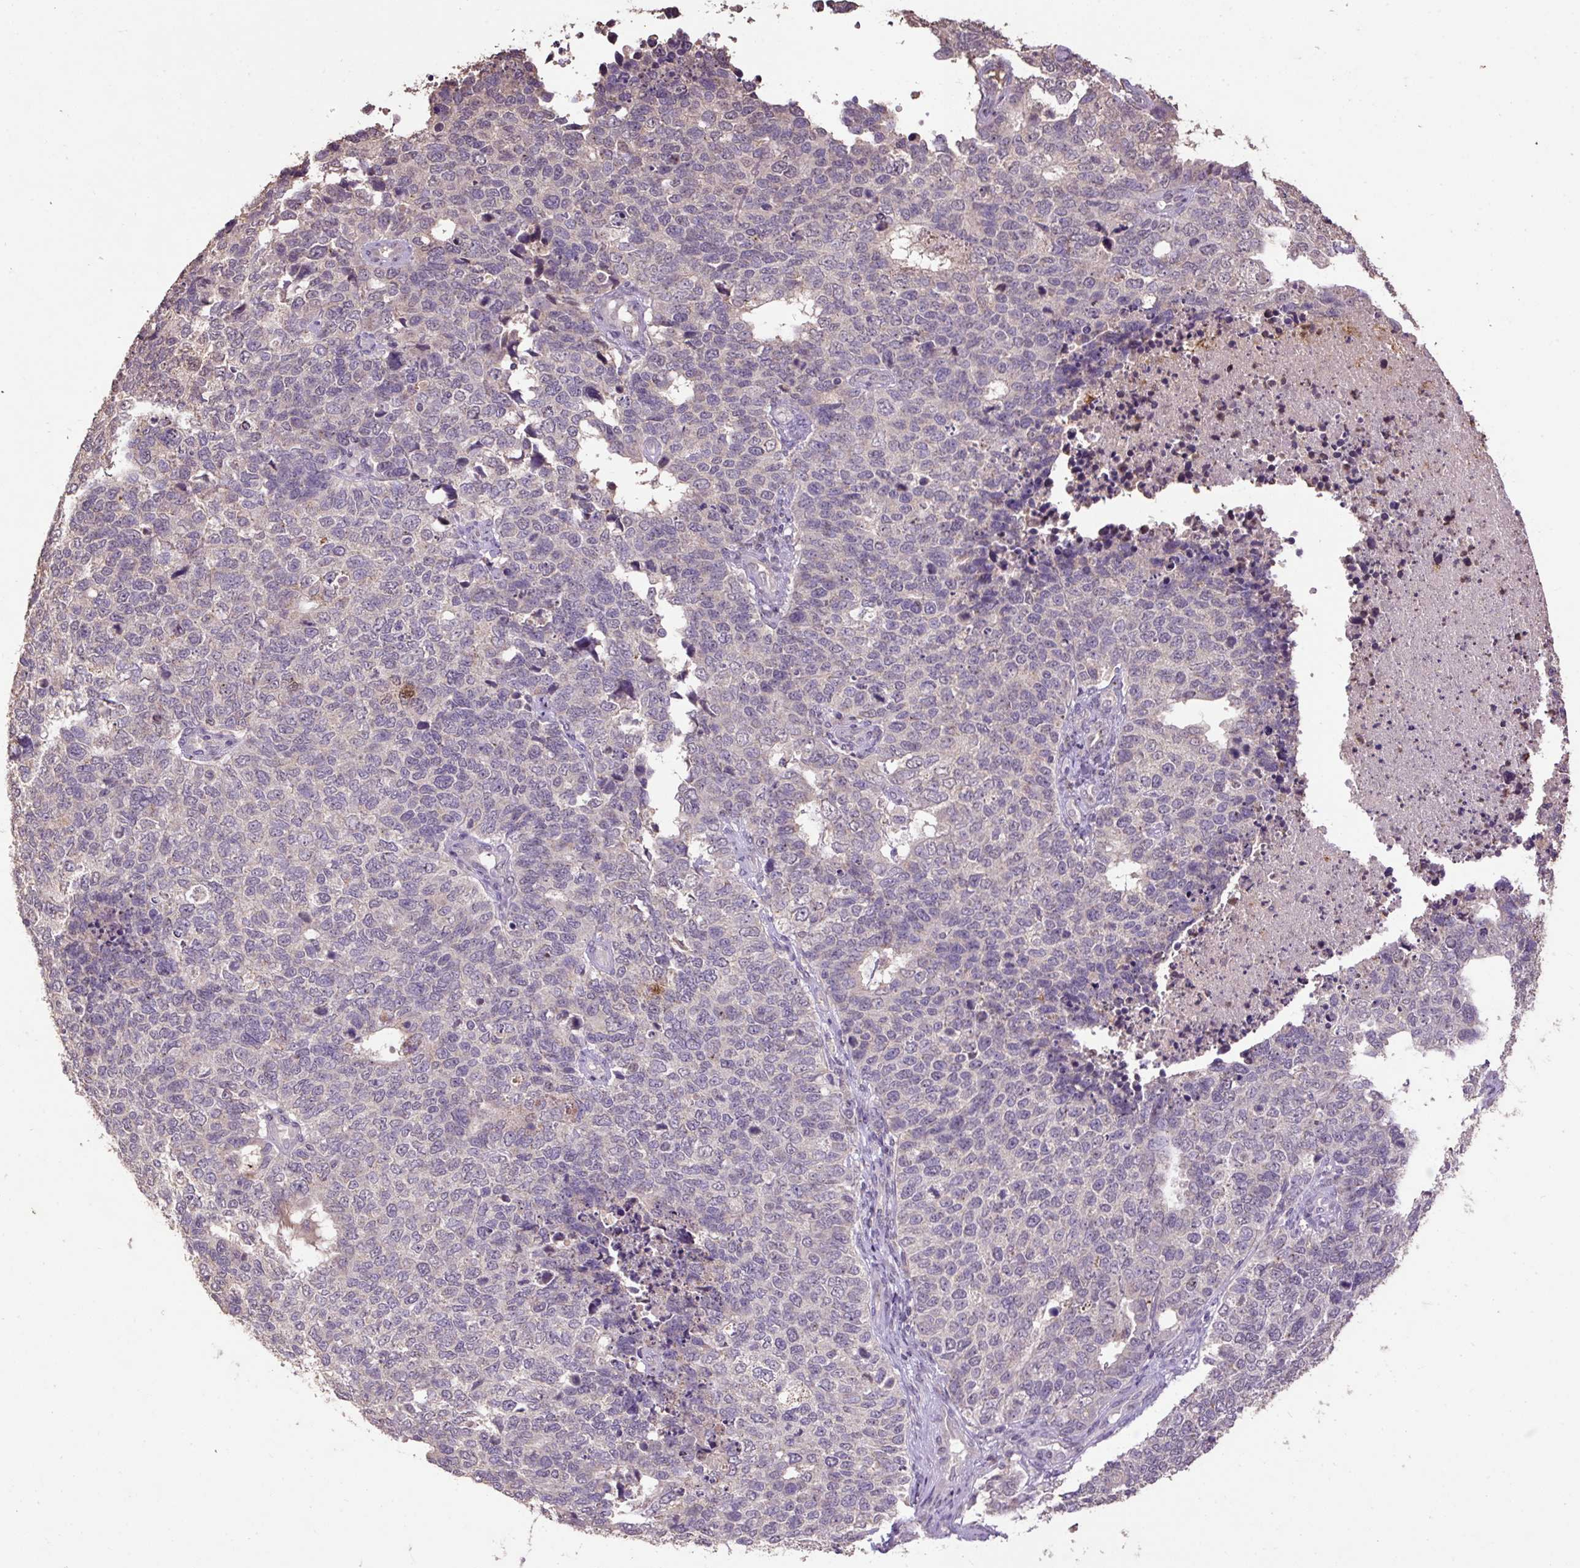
{"staining": {"intensity": "negative", "quantity": "none", "location": "none"}, "tissue": "cervical cancer", "cell_type": "Tumor cells", "image_type": "cancer", "snomed": [{"axis": "morphology", "description": "Squamous cell carcinoma, NOS"}, {"axis": "topography", "description": "Cervix"}], "caption": "There is no significant positivity in tumor cells of squamous cell carcinoma (cervical).", "gene": "LRTM2", "patient": {"sex": "female", "age": 63}}